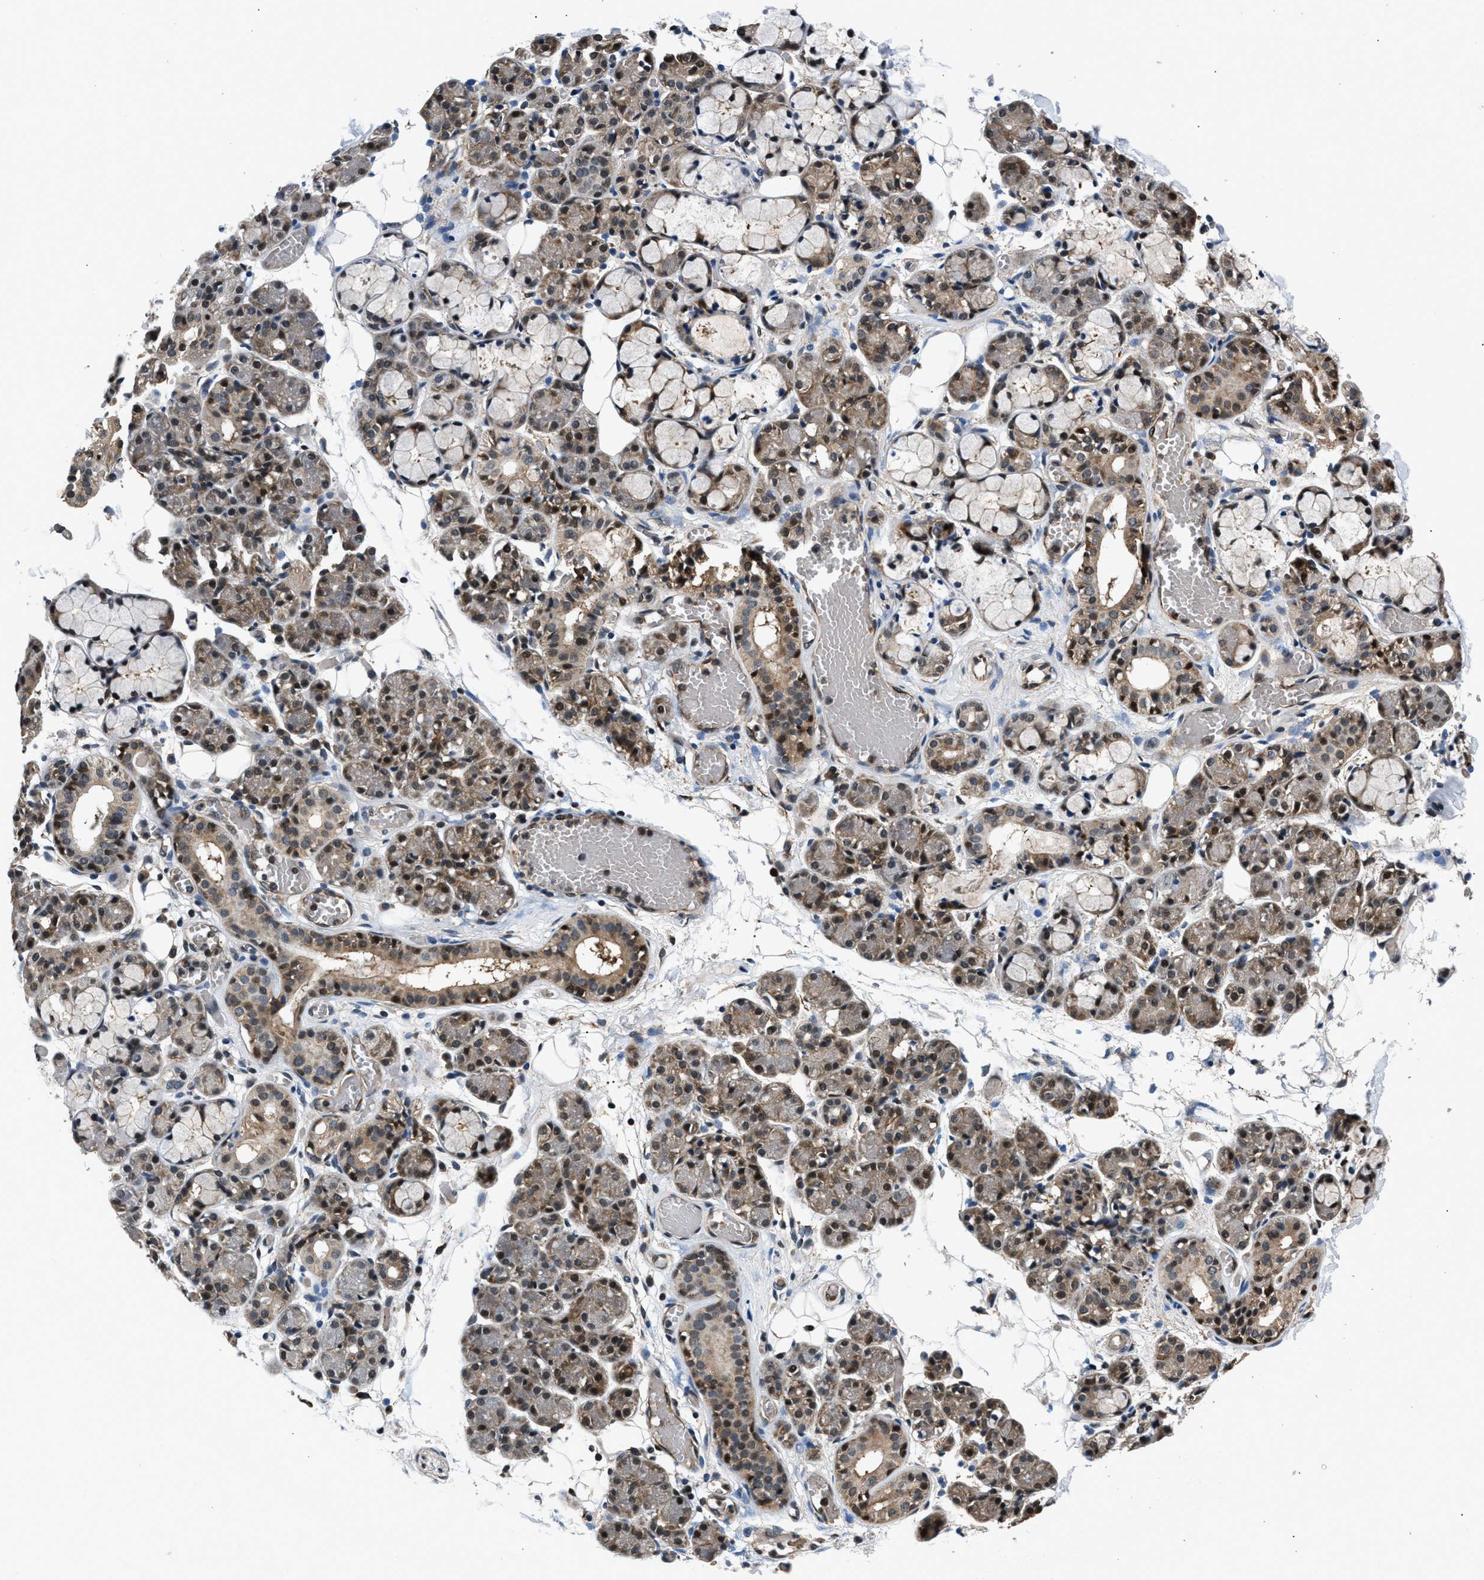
{"staining": {"intensity": "weak", "quantity": "25%-75%", "location": "cytoplasmic/membranous"}, "tissue": "salivary gland", "cell_type": "Glandular cells", "image_type": "normal", "snomed": [{"axis": "morphology", "description": "Normal tissue, NOS"}, {"axis": "topography", "description": "Salivary gland"}], "caption": "The histopathology image reveals staining of benign salivary gland, revealing weak cytoplasmic/membranous protein expression (brown color) within glandular cells.", "gene": "RBM33", "patient": {"sex": "male", "age": 63}}